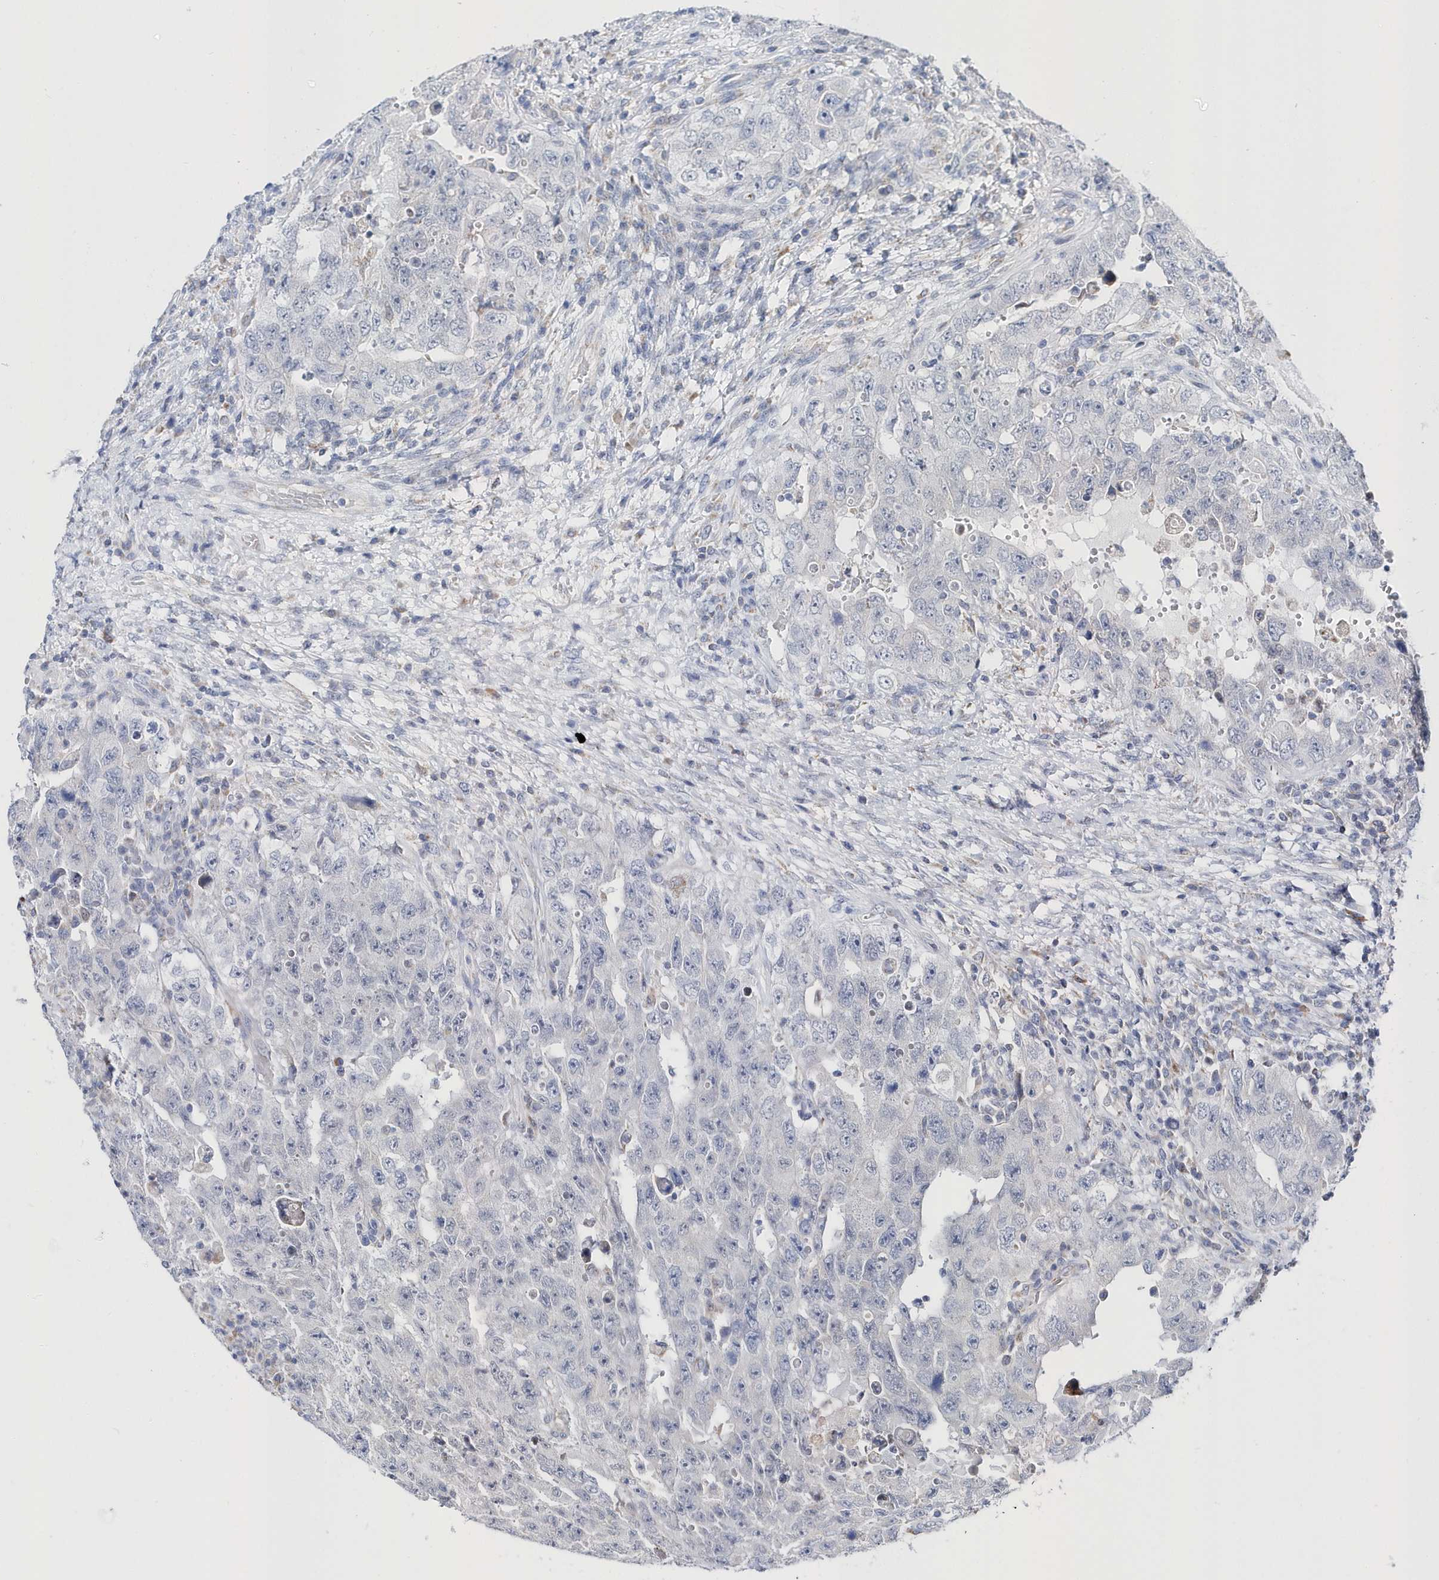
{"staining": {"intensity": "negative", "quantity": "none", "location": "none"}, "tissue": "testis cancer", "cell_type": "Tumor cells", "image_type": "cancer", "snomed": [{"axis": "morphology", "description": "Carcinoma, Embryonal, NOS"}, {"axis": "topography", "description": "Testis"}], "caption": "Tumor cells show no significant protein staining in testis cancer.", "gene": "SPATA5", "patient": {"sex": "male", "age": 26}}